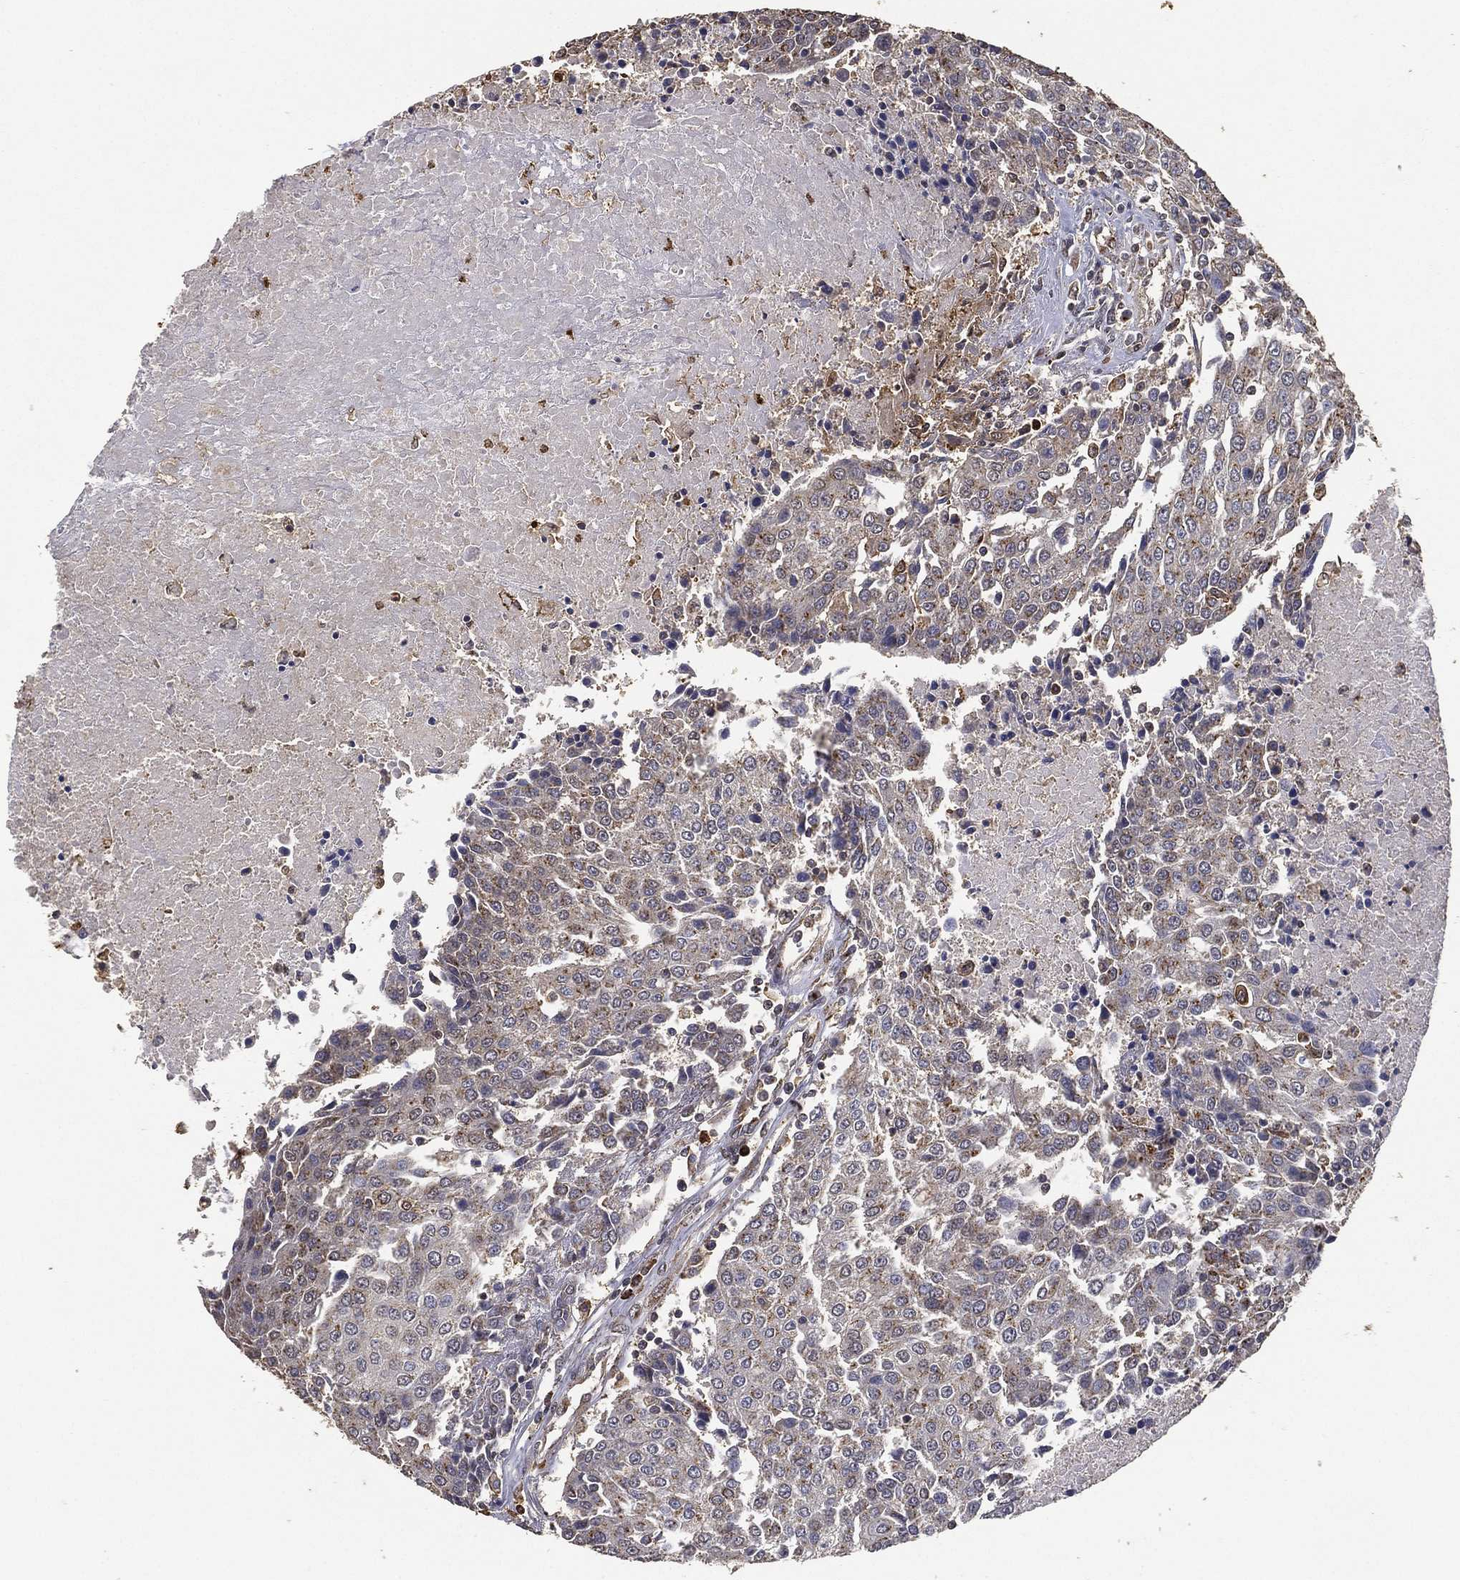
{"staining": {"intensity": "moderate", "quantity": "<25%", "location": "cytoplasmic/membranous"}, "tissue": "urothelial cancer", "cell_type": "Tumor cells", "image_type": "cancer", "snomed": [{"axis": "morphology", "description": "Urothelial carcinoma, High grade"}, {"axis": "topography", "description": "Urinary bladder"}], "caption": "DAB (3,3'-diaminobenzidine) immunohistochemical staining of urothelial cancer exhibits moderate cytoplasmic/membranous protein positivity in about <25% of tumor cells.", "gene": "GPR183", "patient": {"sex": "female", "age": 85}}